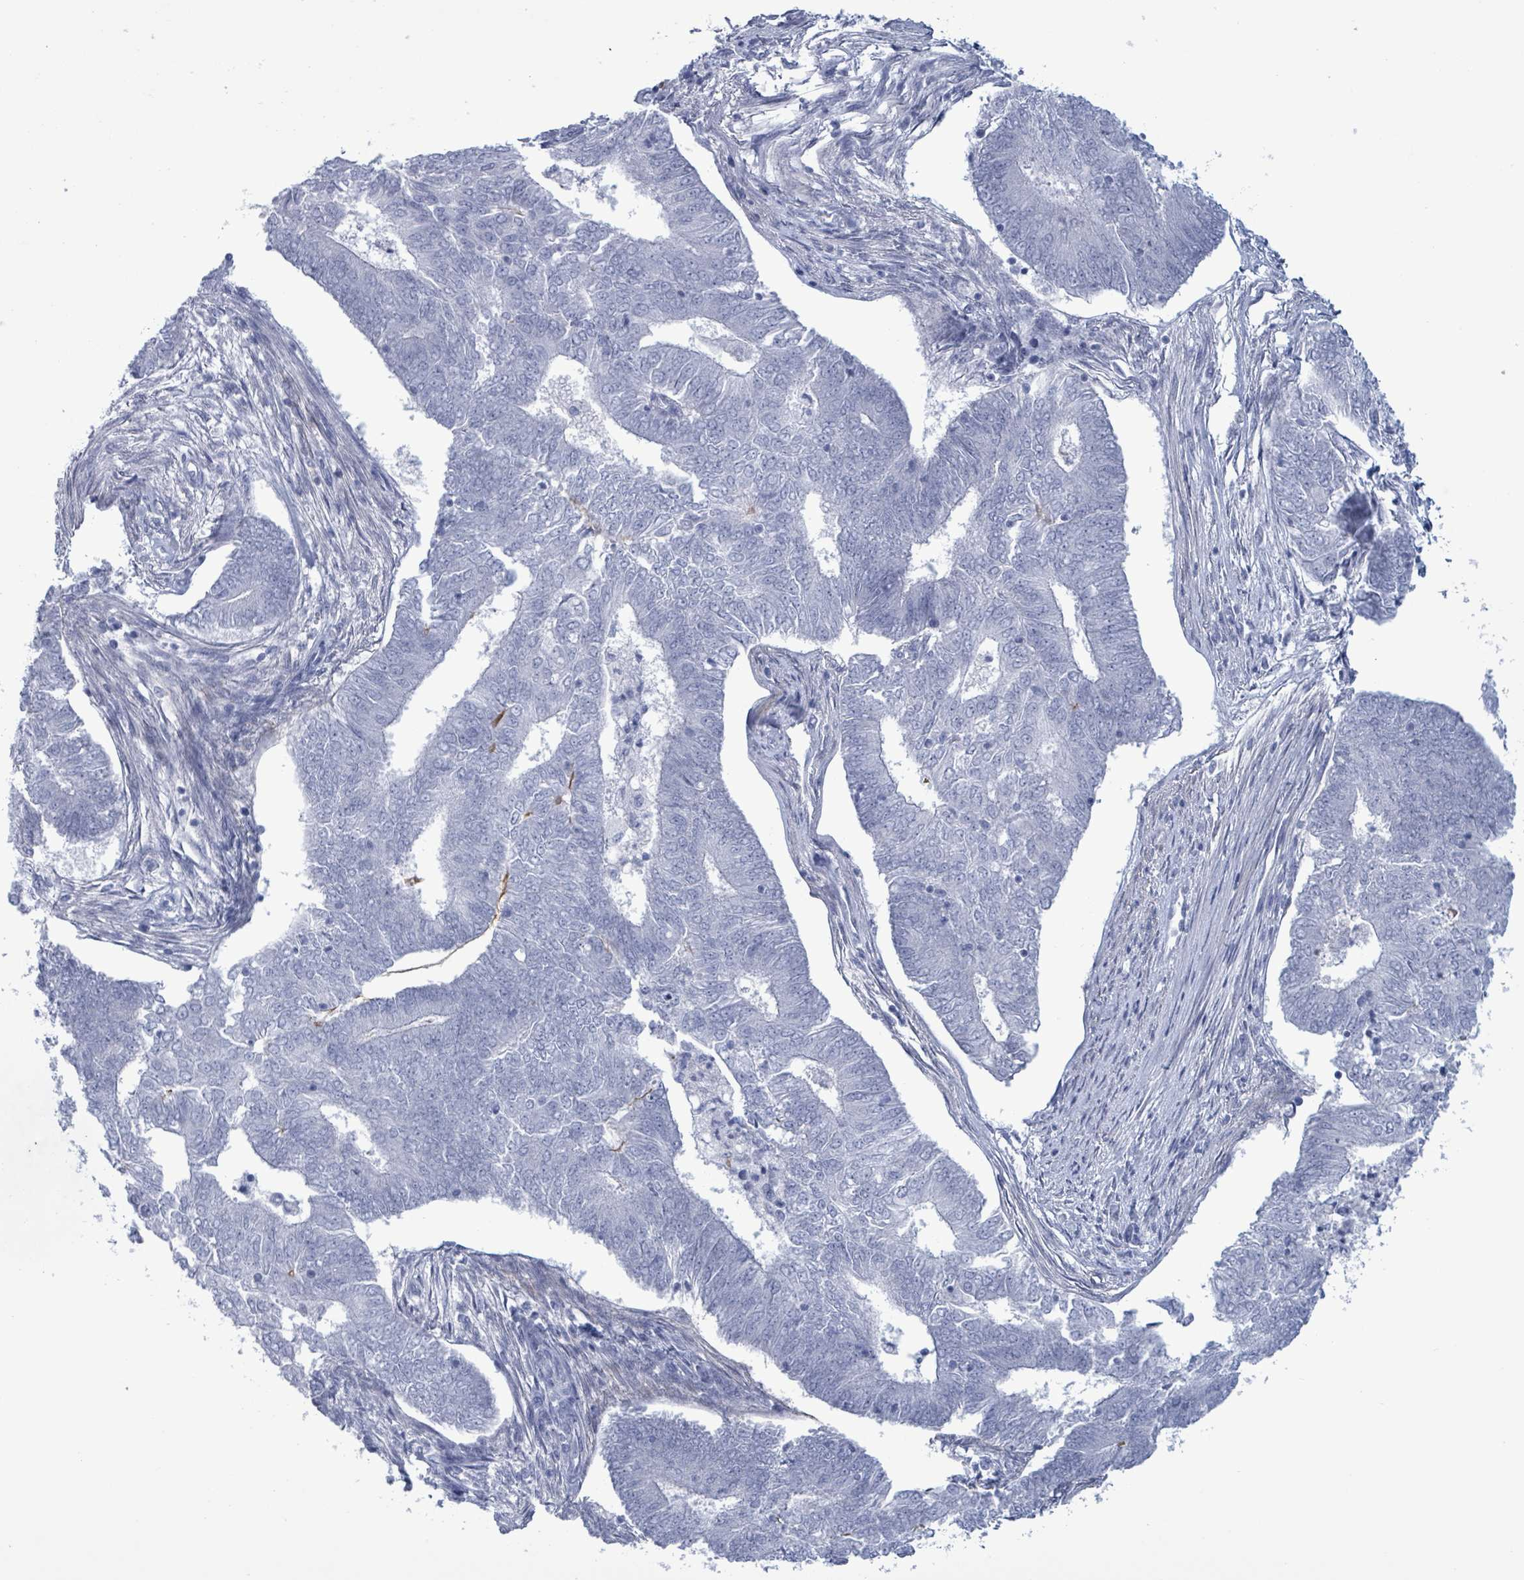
{"staining": {"intensity": "negative", "quantity": "none", "location": "none"}, "tissue": "endometrial cancer", "cell_type": "Tumor cells", "image_type": "cancer", "snomed": [{"axis": "morphology", "description": "Adenocarcinoma, NOS"}, {"axis": "topography", "description": "Endometrium"}], "caption": "IHC micrograph of neoplastic tissue: human endometrial cancer (adenocarcinoma) stained with DAB exhibits no significant protein staining in tumor cells. Brightfield microscopy of IHC stained with DAB (brown) and hematoxylin (blue), captured at high magnification.", "gene": "ZNF771", "patient": {"sex": "female", "age": 62}}